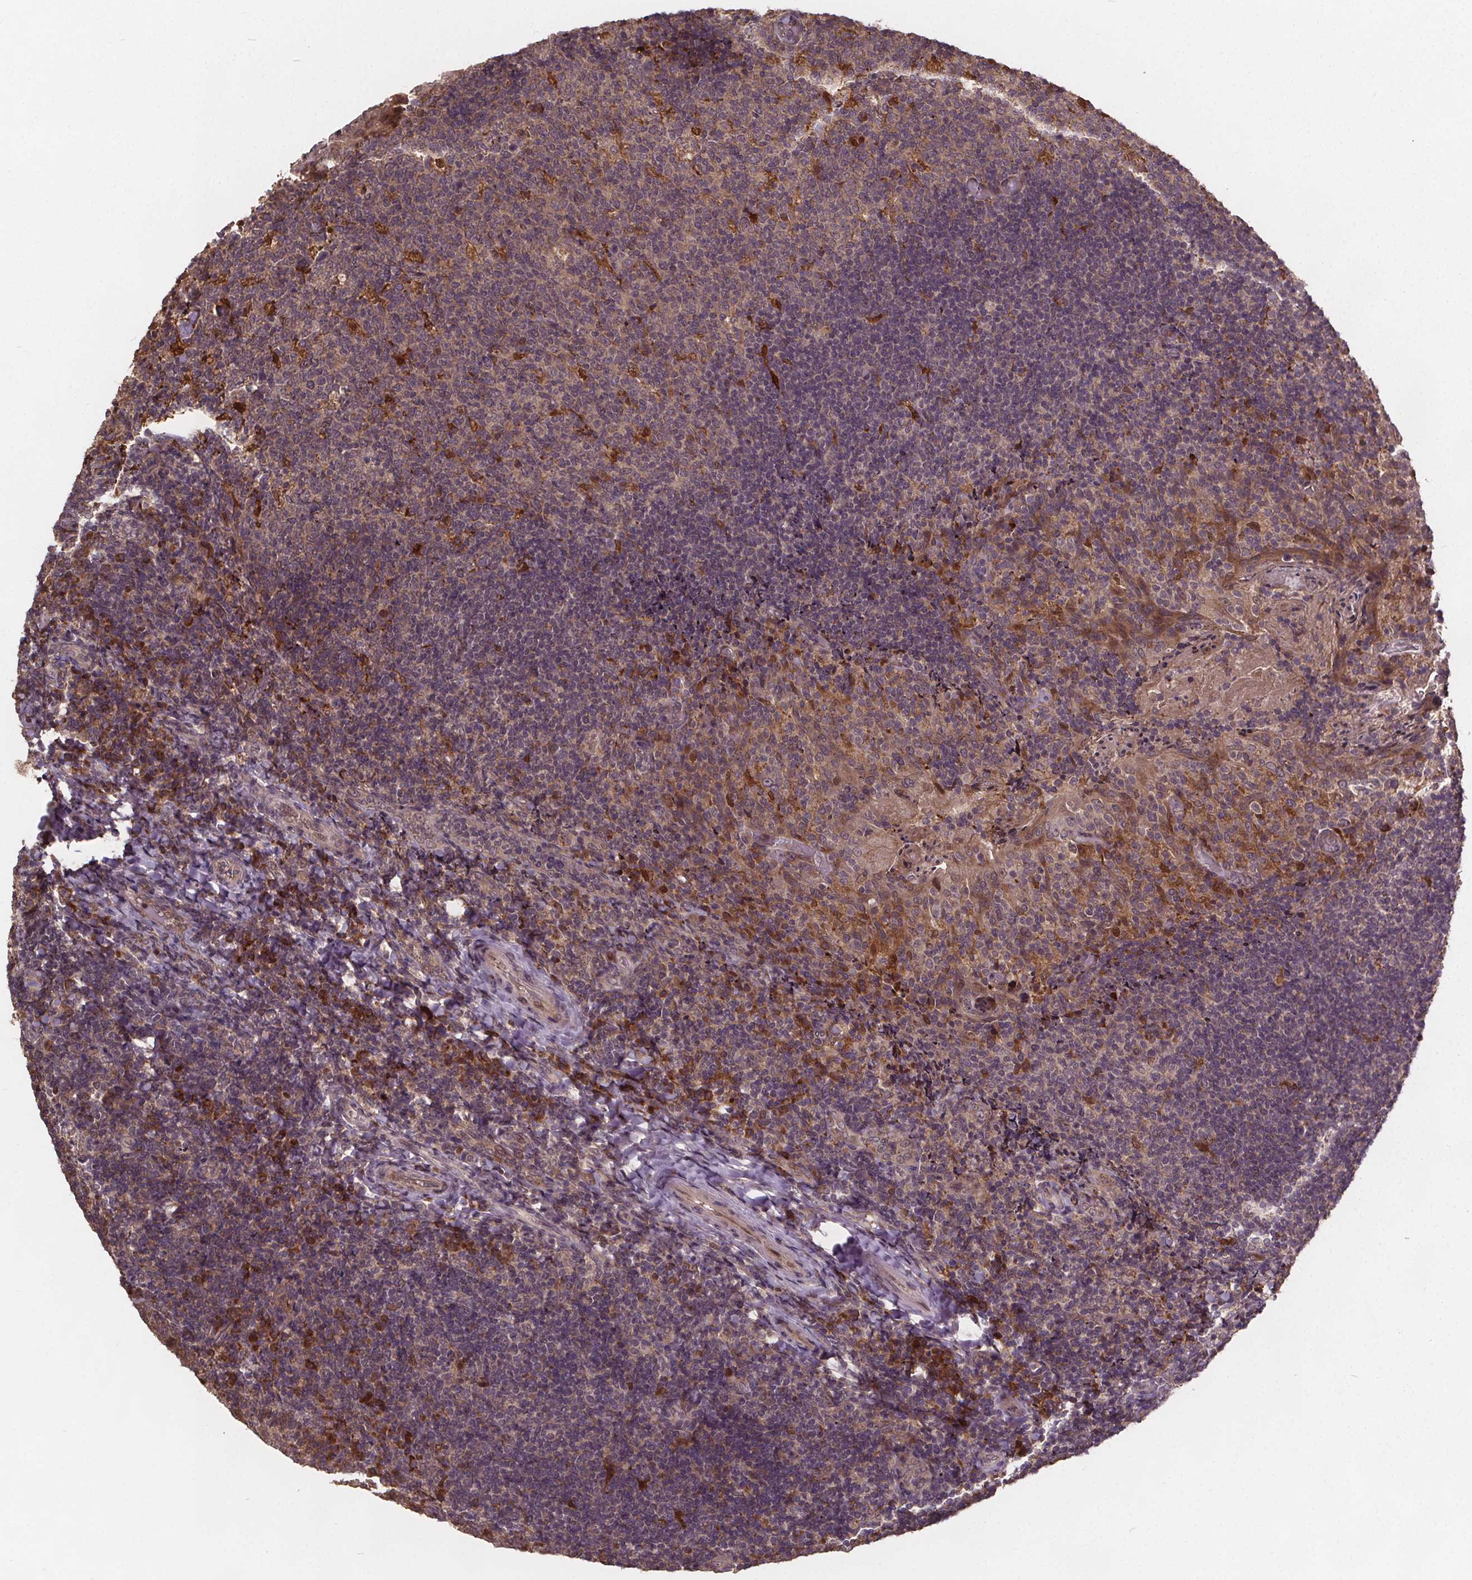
{"staining": {"intensity": "negative", "quantity": "none", "location": "none"}, "tissue": "tonsil", "cell_type": "Germinal center cells", "image_type": "normal", "snomed": [{"axis": "morphology", "description": "Normal tissue, NOS"}, {"axis": "topography", "description": "Tonsil"}], "caption": "There is no significant expression in germinal center cells of tonsil. The staining was performed using DAB (3,3'-diaminobenzidine) to visualize the protein expression in brown, while the nuclei were stained in blue with hematoxylin (Magnification: 20x).", "gene": "USP9X", "patient": {"sex": "female", "age": 10}}